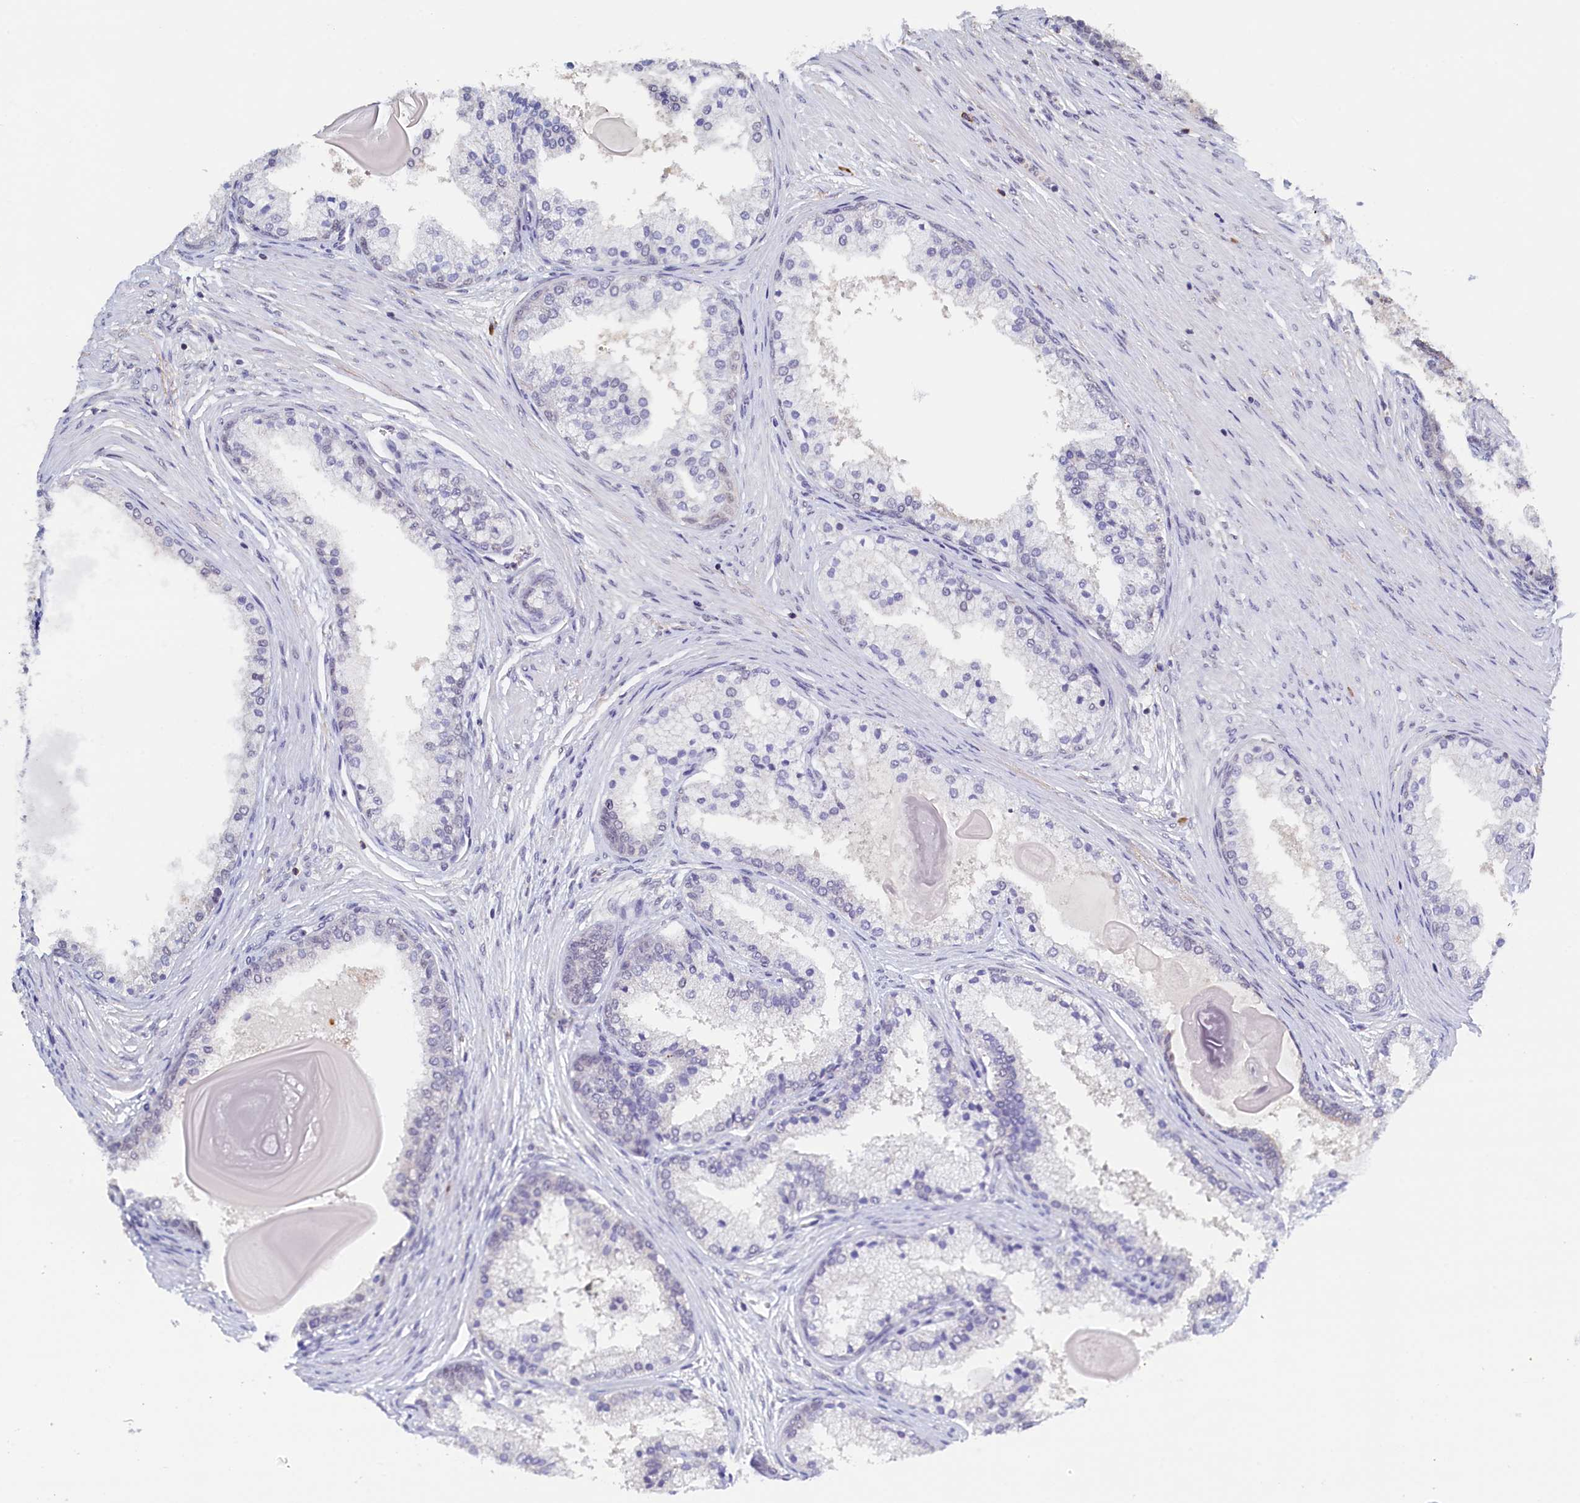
{"staining": {"intensity": "negative", "quantity": "none", "location": "none"}, "tissue": "prostate cancer", "cell_type": "Tumor cells", "image_type": "cancer", "snomed": [{"axis": "morphology", "description": "Adenocarcinoma, Low grade"}, {"axis": "topography", "description": "Prostate"}], "caption": "The histopathology image displays no staining of tumor cells in prostate cancer (low-grade adenocarcinoma).", "gene": "MOSPD3", "patient": {"sex": "male", "age": 59}}